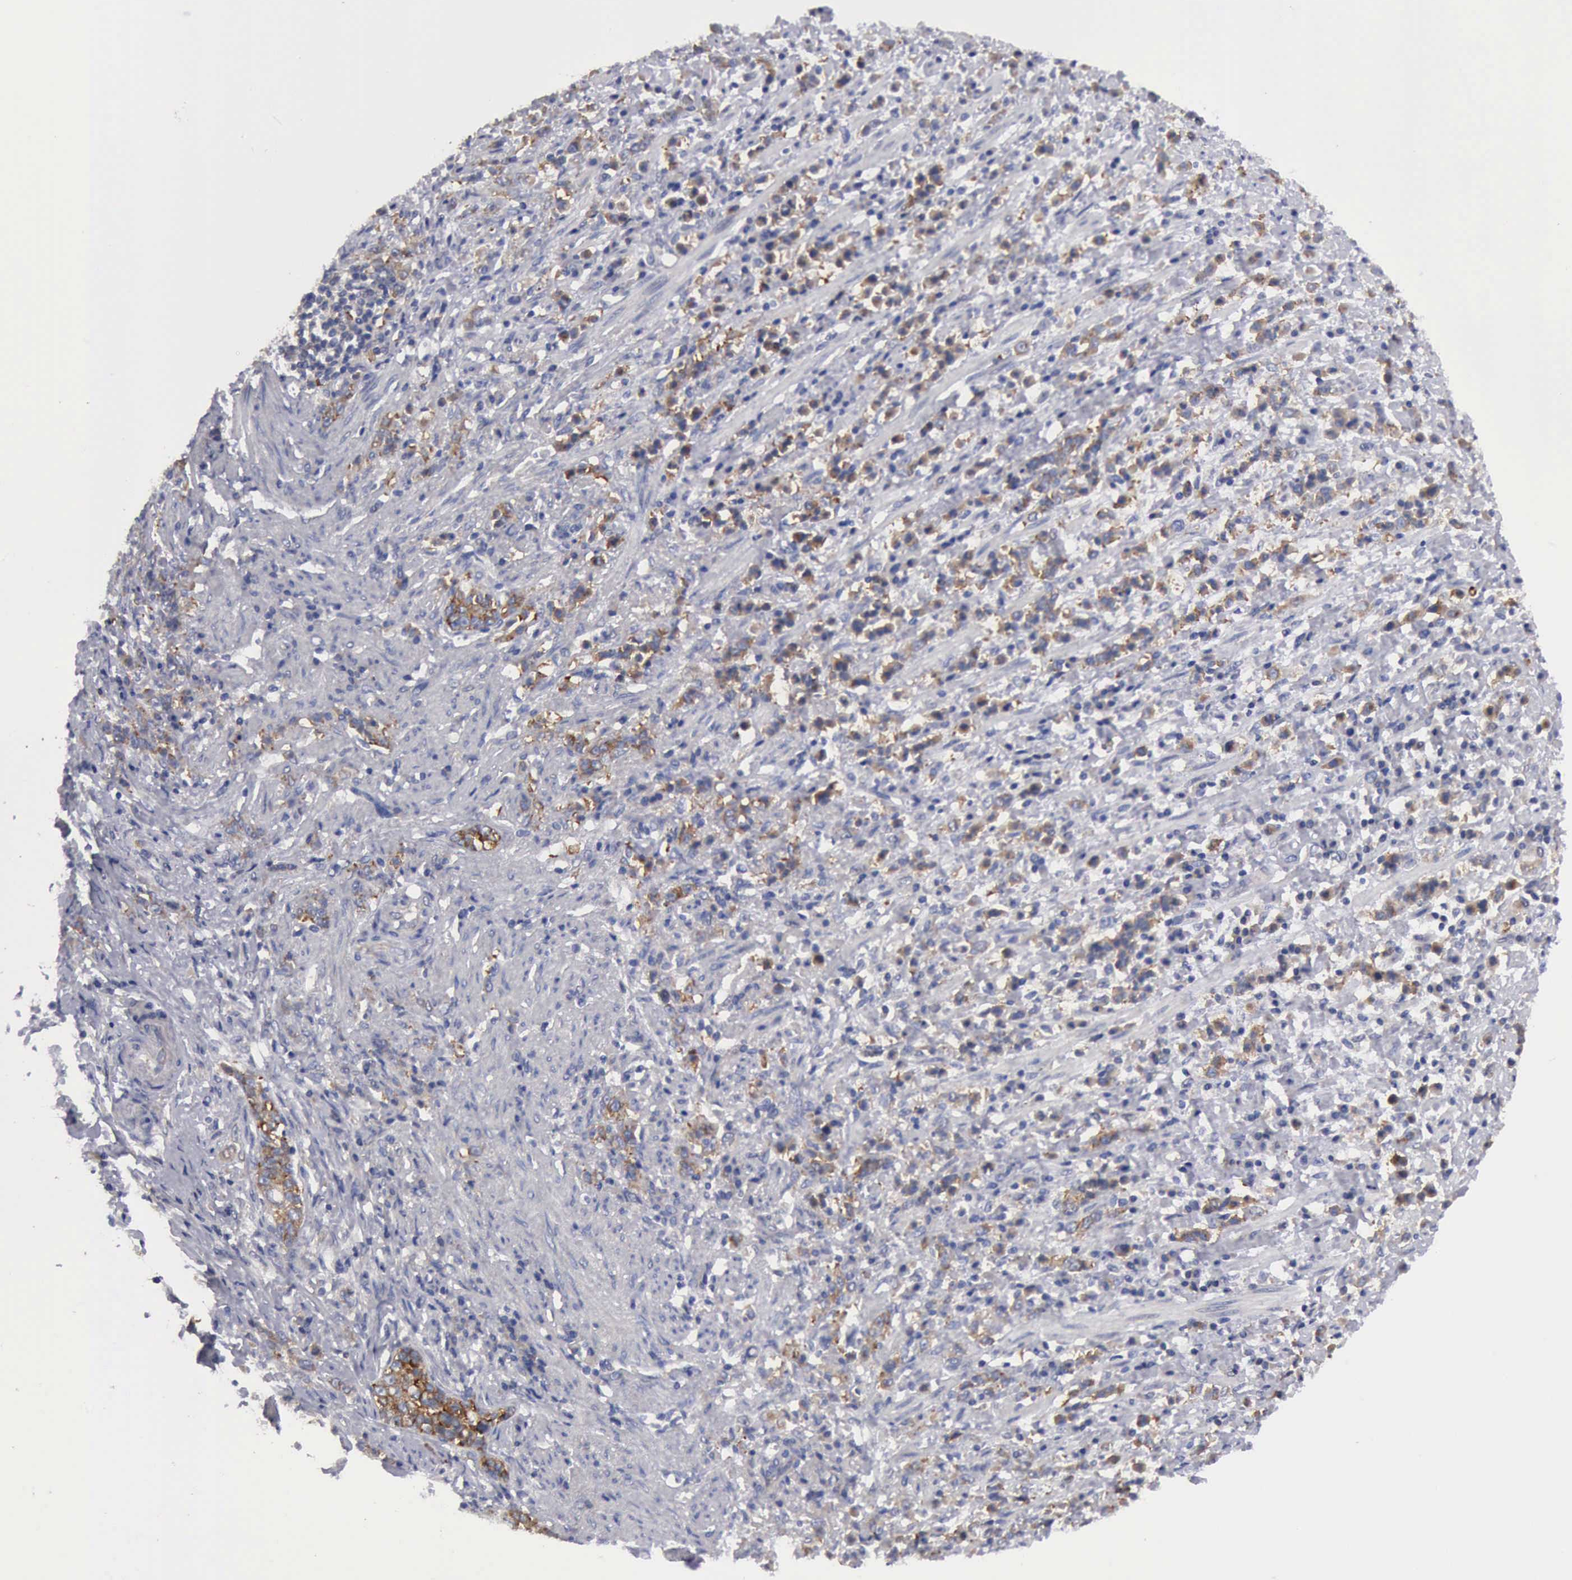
{"staining": {"intensity": "moderate", "quantity": ">75%", "location": "cytoplasmic/membranous"}, "tissue": "stomach cancer", "cell_type": "Tumor cells", "image_type": "cancer", "snomed": [{"axis": "morphology", "description": "Adenocarcinoma, NOS"}, {"axis": "topography", "description": "Stomach, lower"}], "caption": "Moderate cytoplasmic/membranous positivity for a protein is appreciated in approximately >75% of tumor cells of stomach cancer (adenocarcinoma) using immunohistochemistry.", "gene": "TXLNG", "patient": {"sex": "male", "age": 88}}